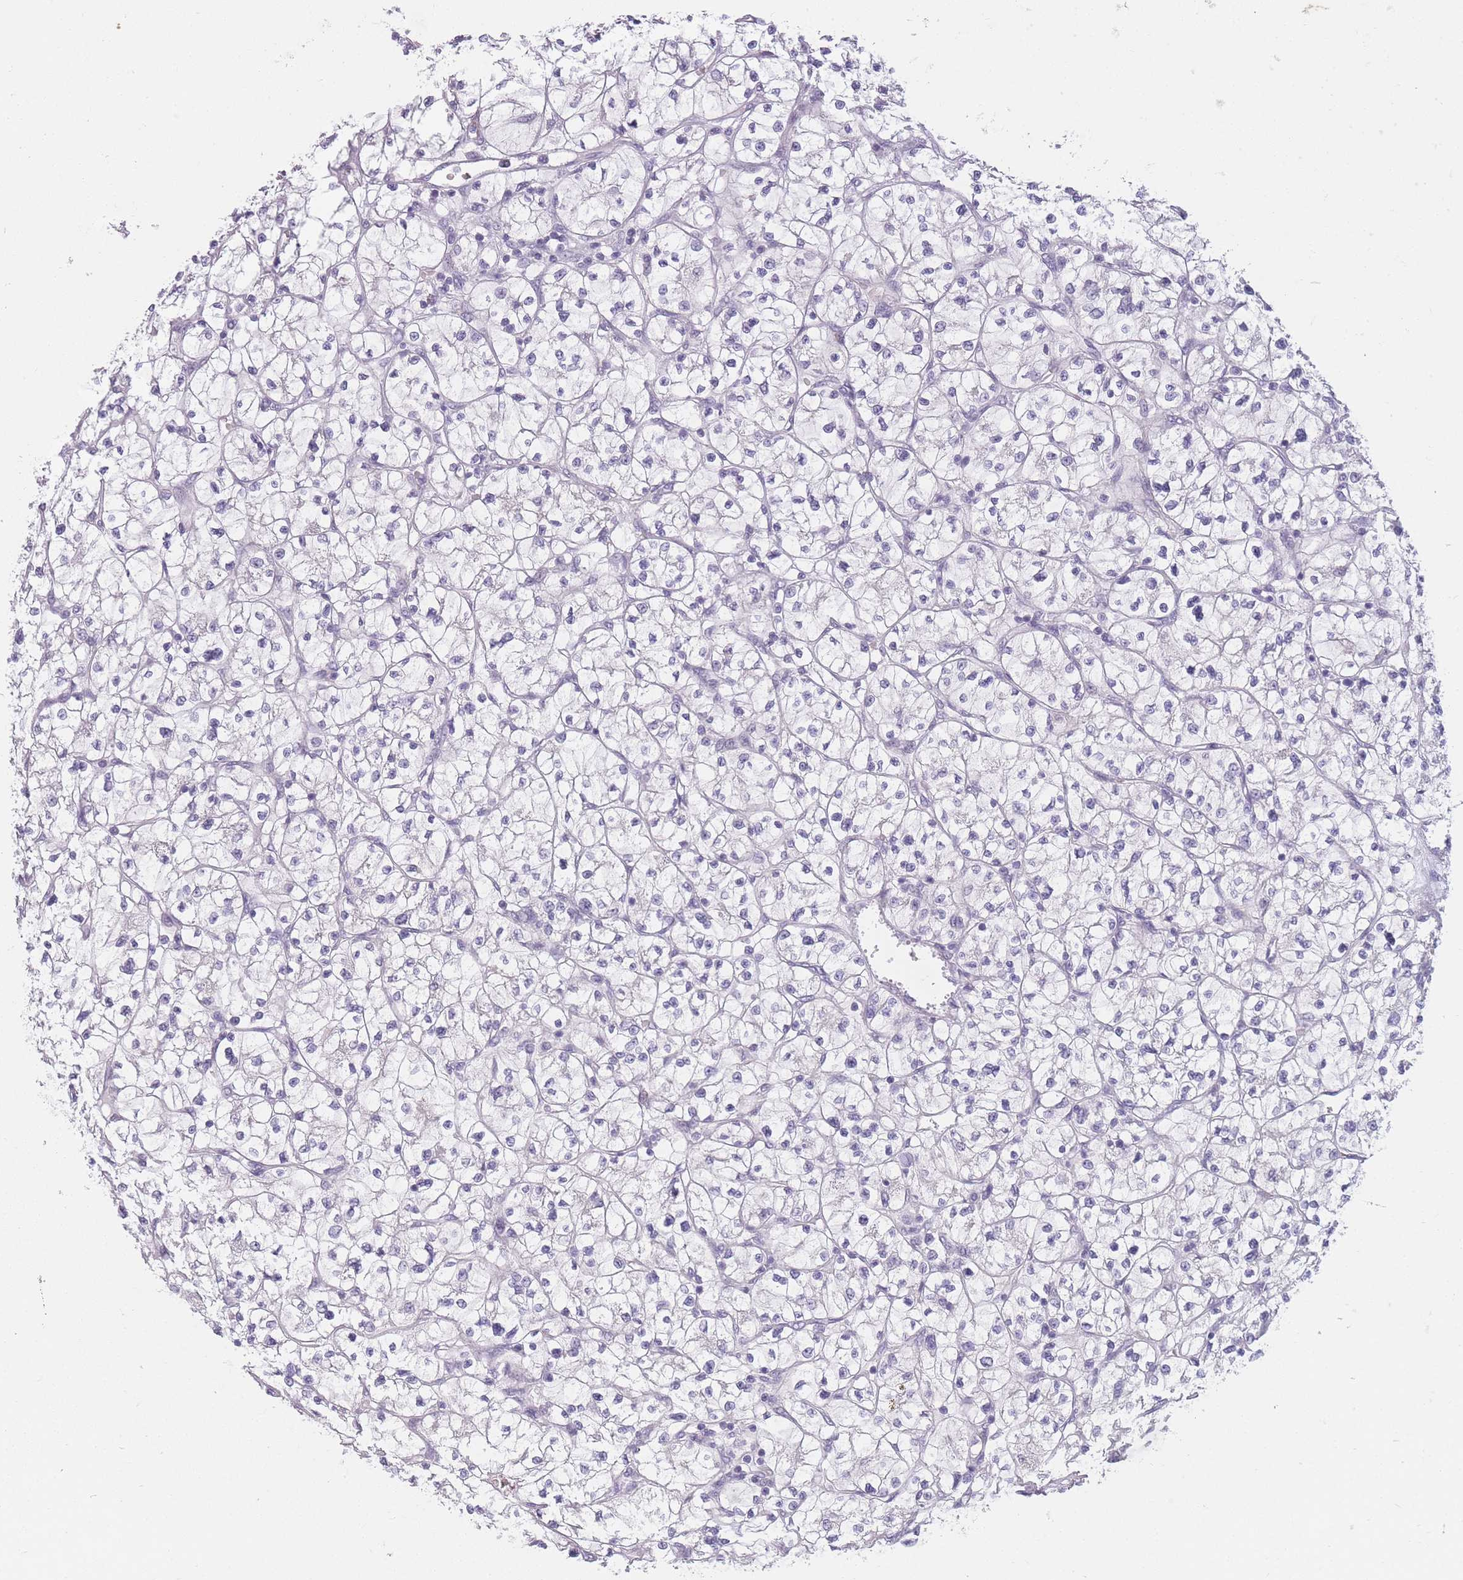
{"staining": {"intensity": "negative", "quantity": "none", "location": "none"}, "tissue": "renal cancer", "cell_type": "Tumor cells", "image_type": "cancer", "snomed": [{"axis": "morphology", "description": "Adenocarcinoma, NOS"}, {"axis": "topography", "description": "Kidney"}], "caption": "This is an immunohistochemistry image of adenocarcinoma (renal). There is no staining in tumor cells.", "gene": "TMEM236", "patient": {"sex": "female", "age": 64}}